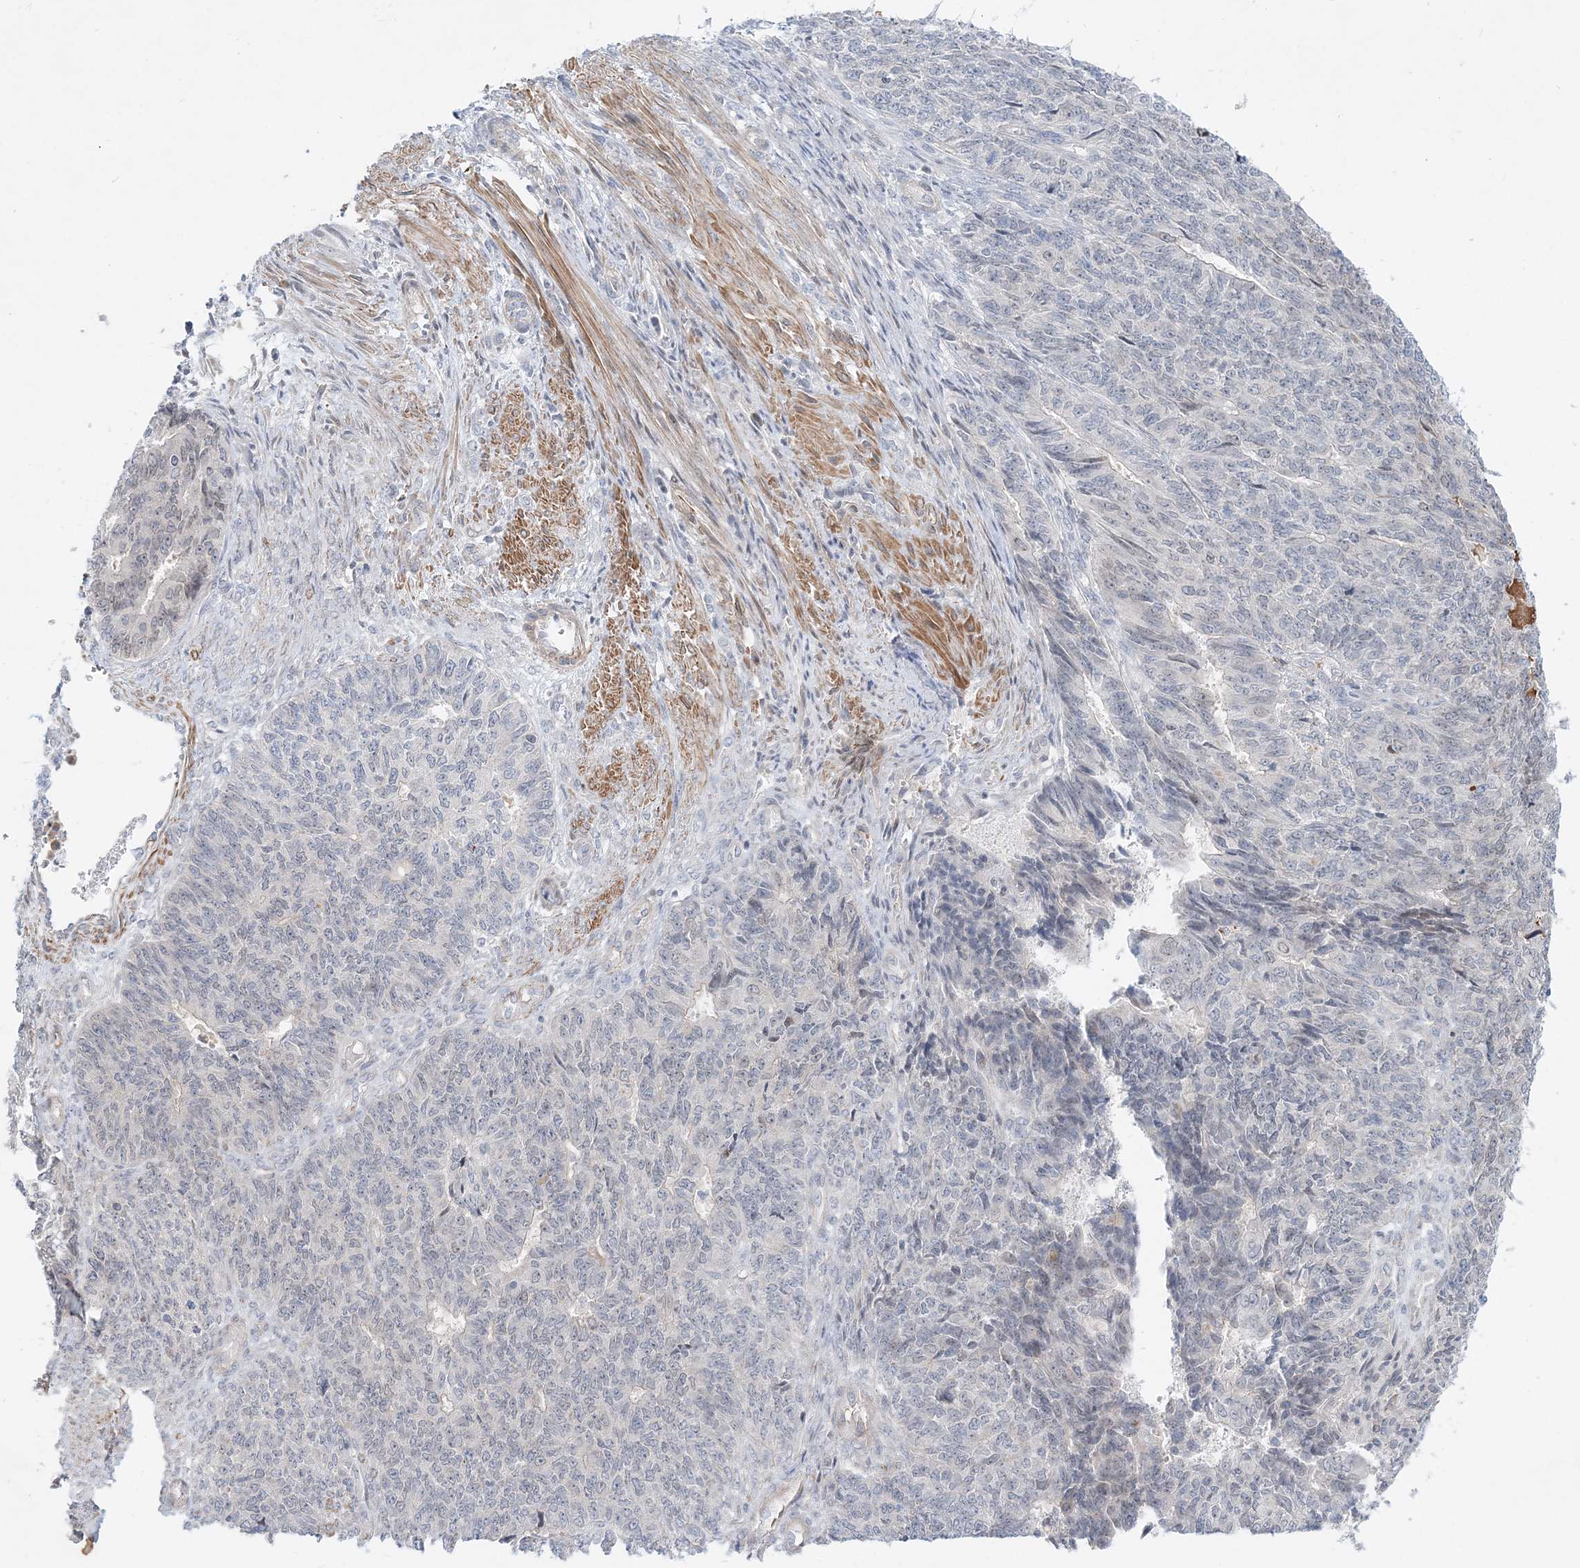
{"staining": {"intensity": "negative", "quantity": "none", "location": "none"}, "tissue": "endometrial cancer", "cell_type": "Tumor cells", "image_type": "cancer", "snomed": [{"axis": "morphology", "description": "Adenocarcinoma, NOS"}, {"axis": "topography", "description": "Endometrium"}], "caption": "The IHC photomicrograph has no significant staining in tumor cells of endometrial cancer (adenocarcinoma) tissue.", "gene": "DNAH5", "patient": {"sex": "female", "age": 32}}